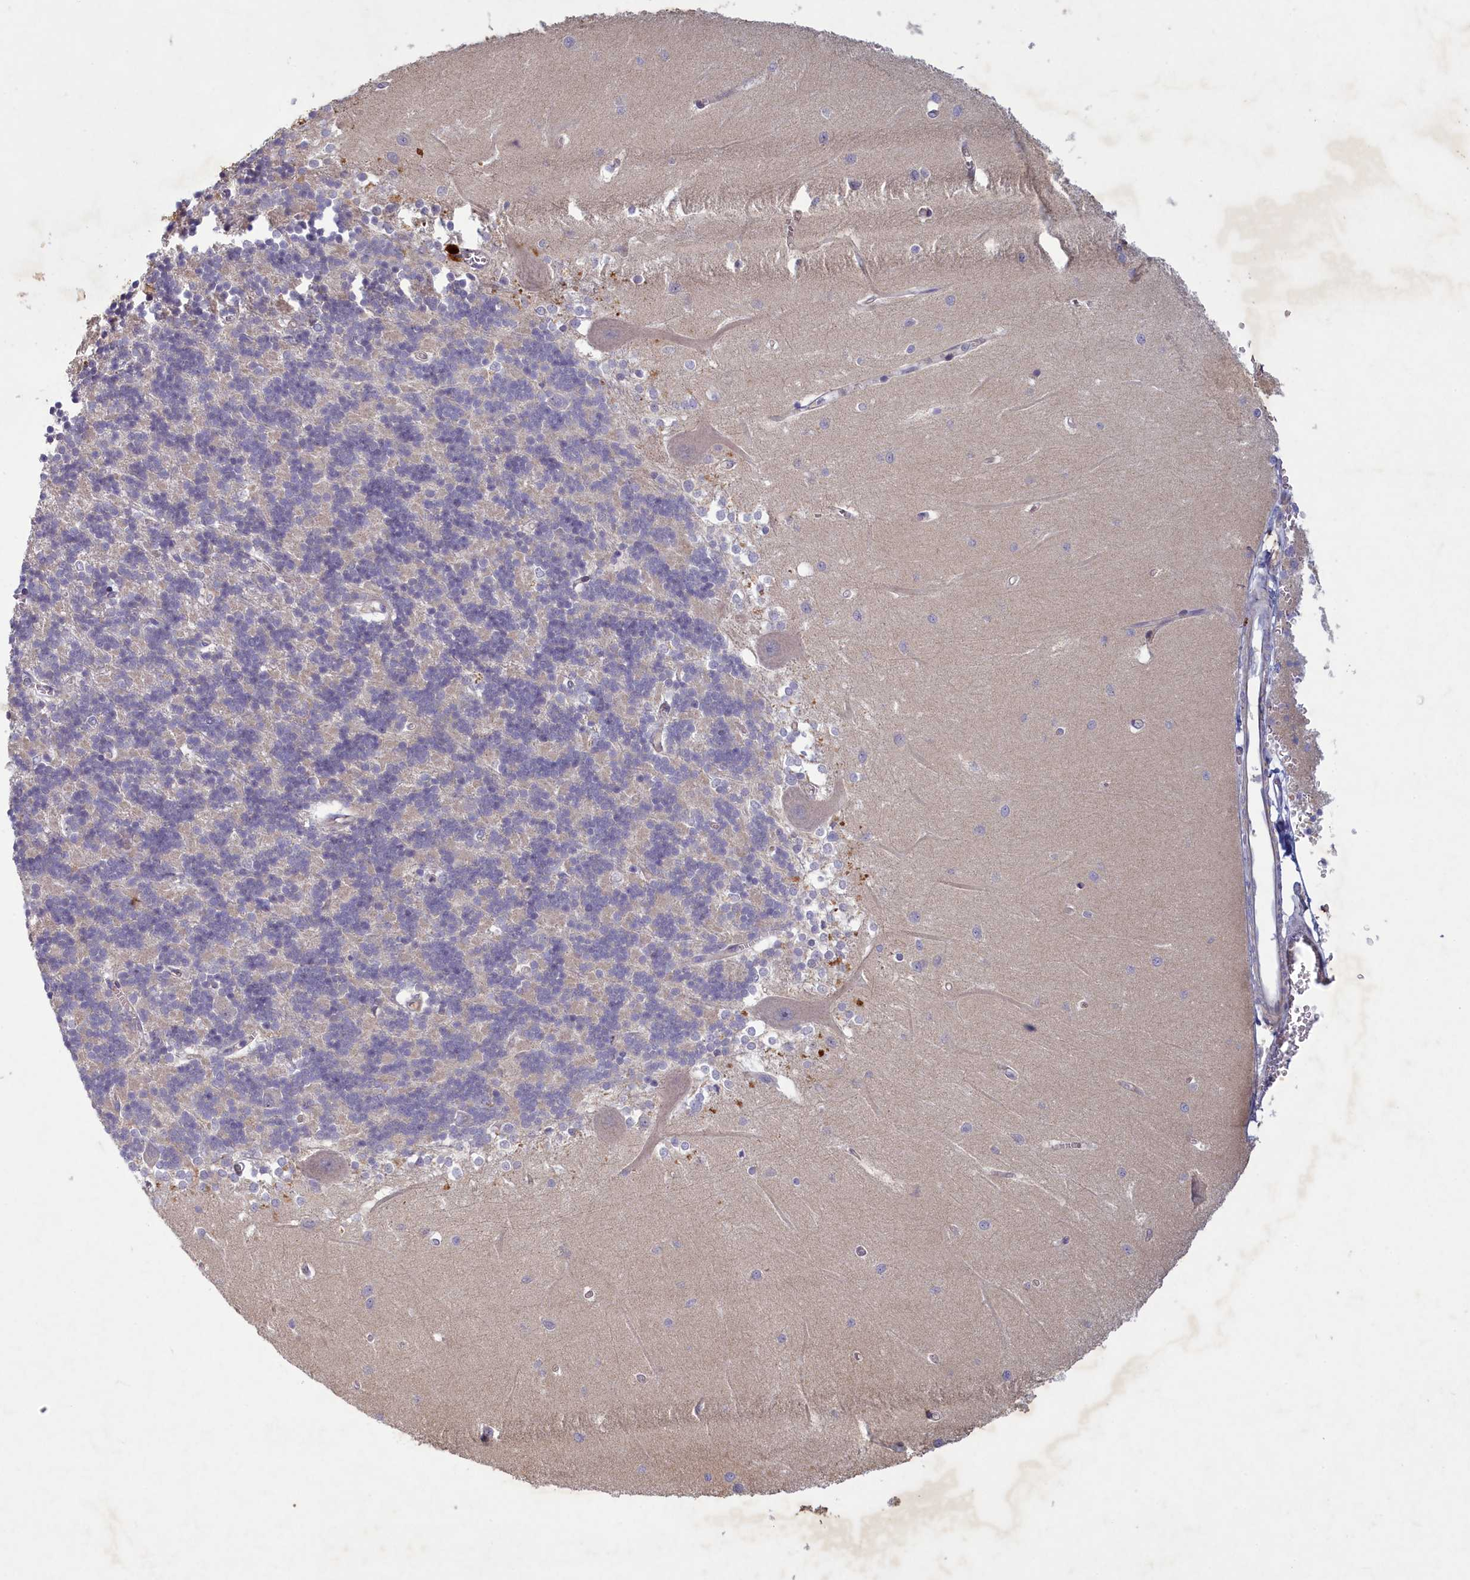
{"staining": {"intensity": "negative", "quantity": "none", "location": "none"}, "tissue": "cerebellum", "cell_type": "Cells in granular layer", "image_type": "normal", "snomed": [{"axis": "morphology", "description": "Normal tissue, NOS"}, {"axis": "topography", "description": "Cerebellum"}], "caption": "The histopathology image reveals no significant expression in cells in granular layer of cerebellum. The staining is performed using DAB (3,3'-diaminobenzidine) brown chromogen with nuclei counter-stained in using hematoxylin.", "gene": "PLEKHG6", "patient": {"sex": "male", "age": 37}}